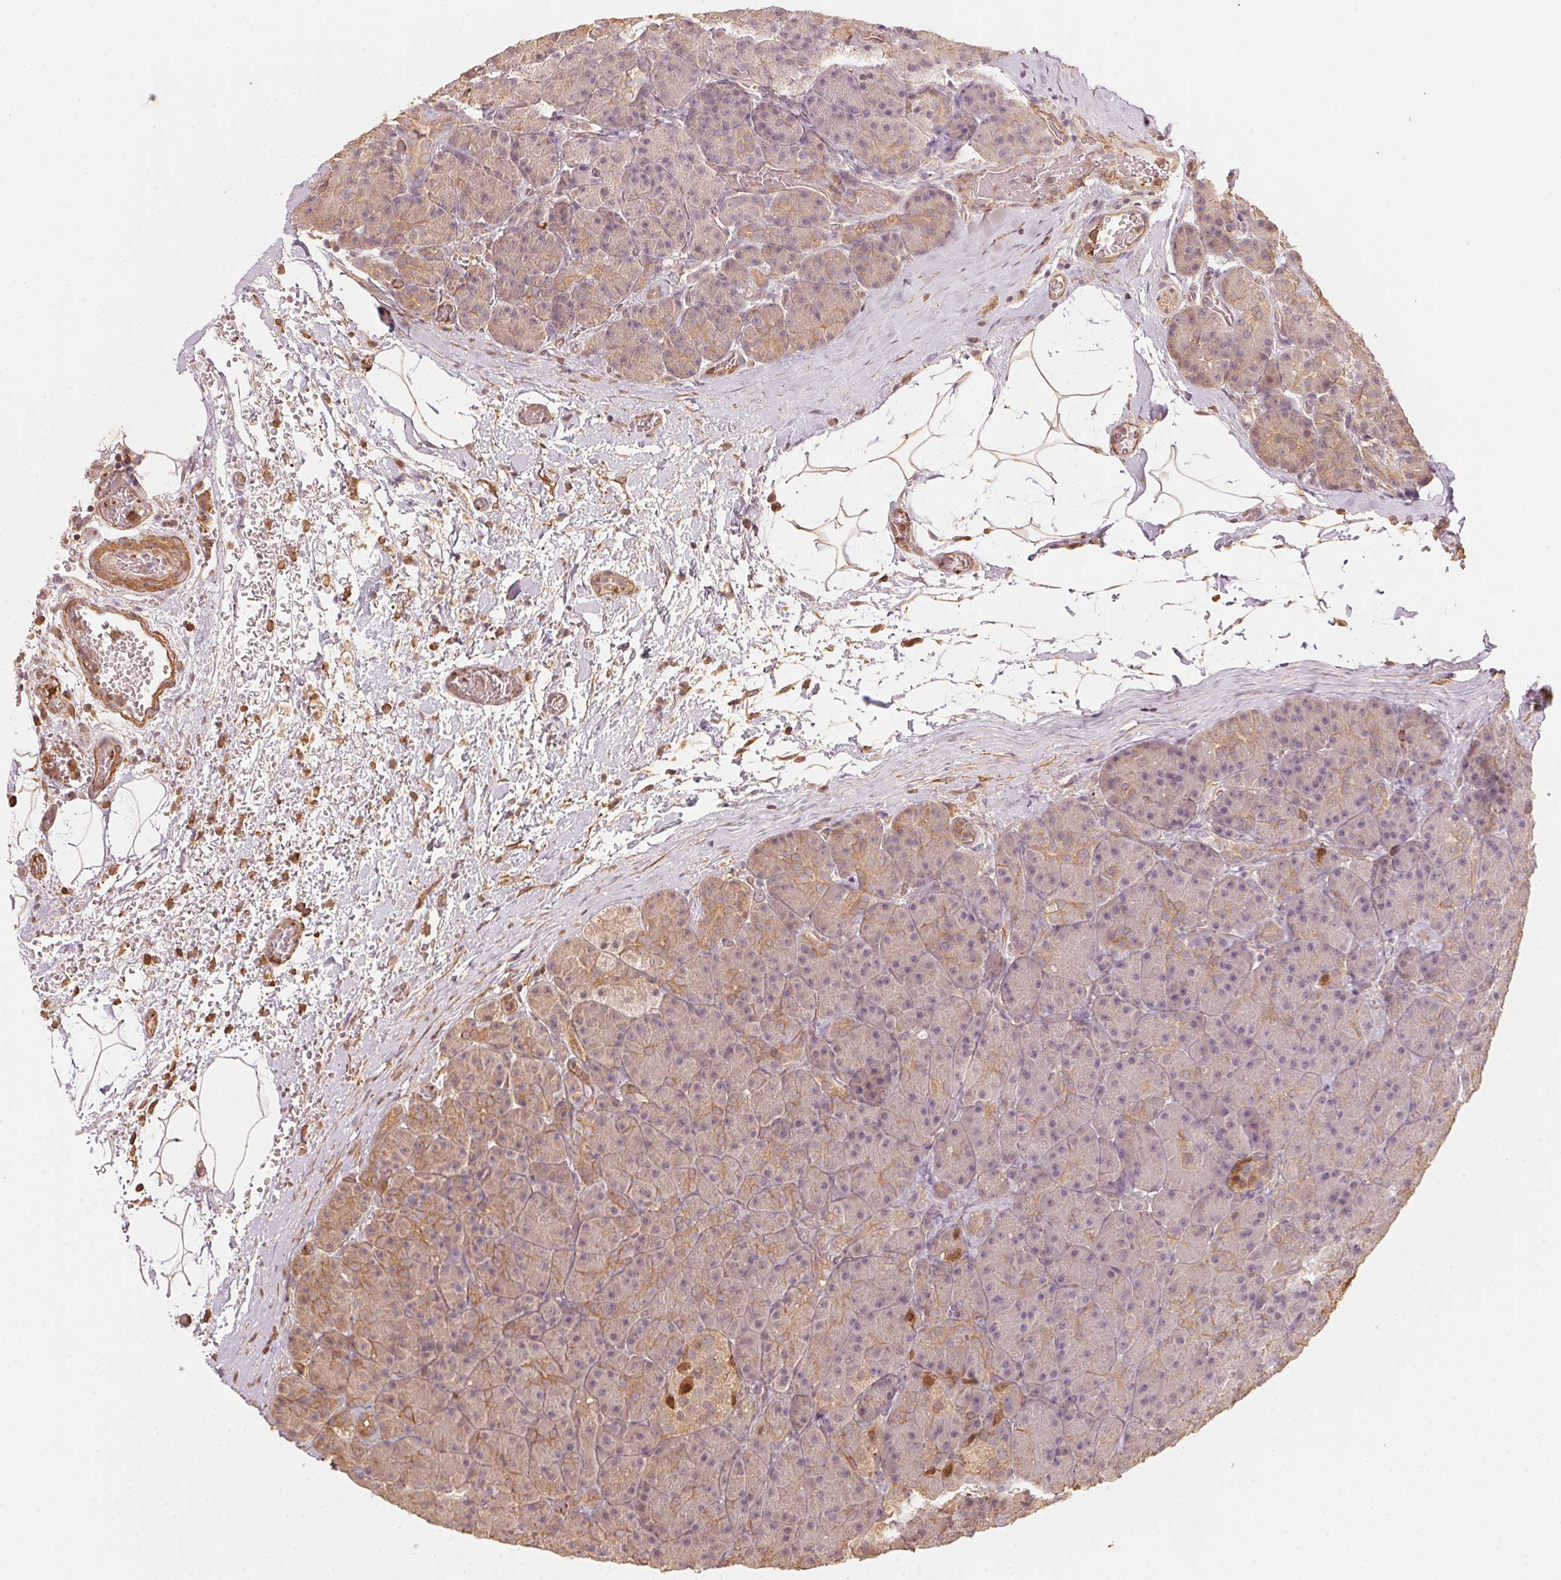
{"staining": {"intensity": "weak", "quantity": "25%-75%", "location": "cytoplasmic/membranous"}, "tissue": "pancreas", "cell_type": "Exocrine glandular cells", "image_type": "normal", "snomed": [{"axis": "morphology", "description": "Normal tissue, NOS"}, {"axis": "topography", "description": "Pancreas"}], "caption": "Exocrine glandular cells exhibit low levels of weak cytoplasmic/membranous expression in about 25%-75% of cells in benign pancreas. The staining was performed using DAB (3,3'-diaminobenzidine) to visualize the protein expression in brown, while the nuclei were stained in blue with hematoxylin (Magnification: 20x).", "gene": "QDPR", "patient": {"sex": "male", "age": 57}}